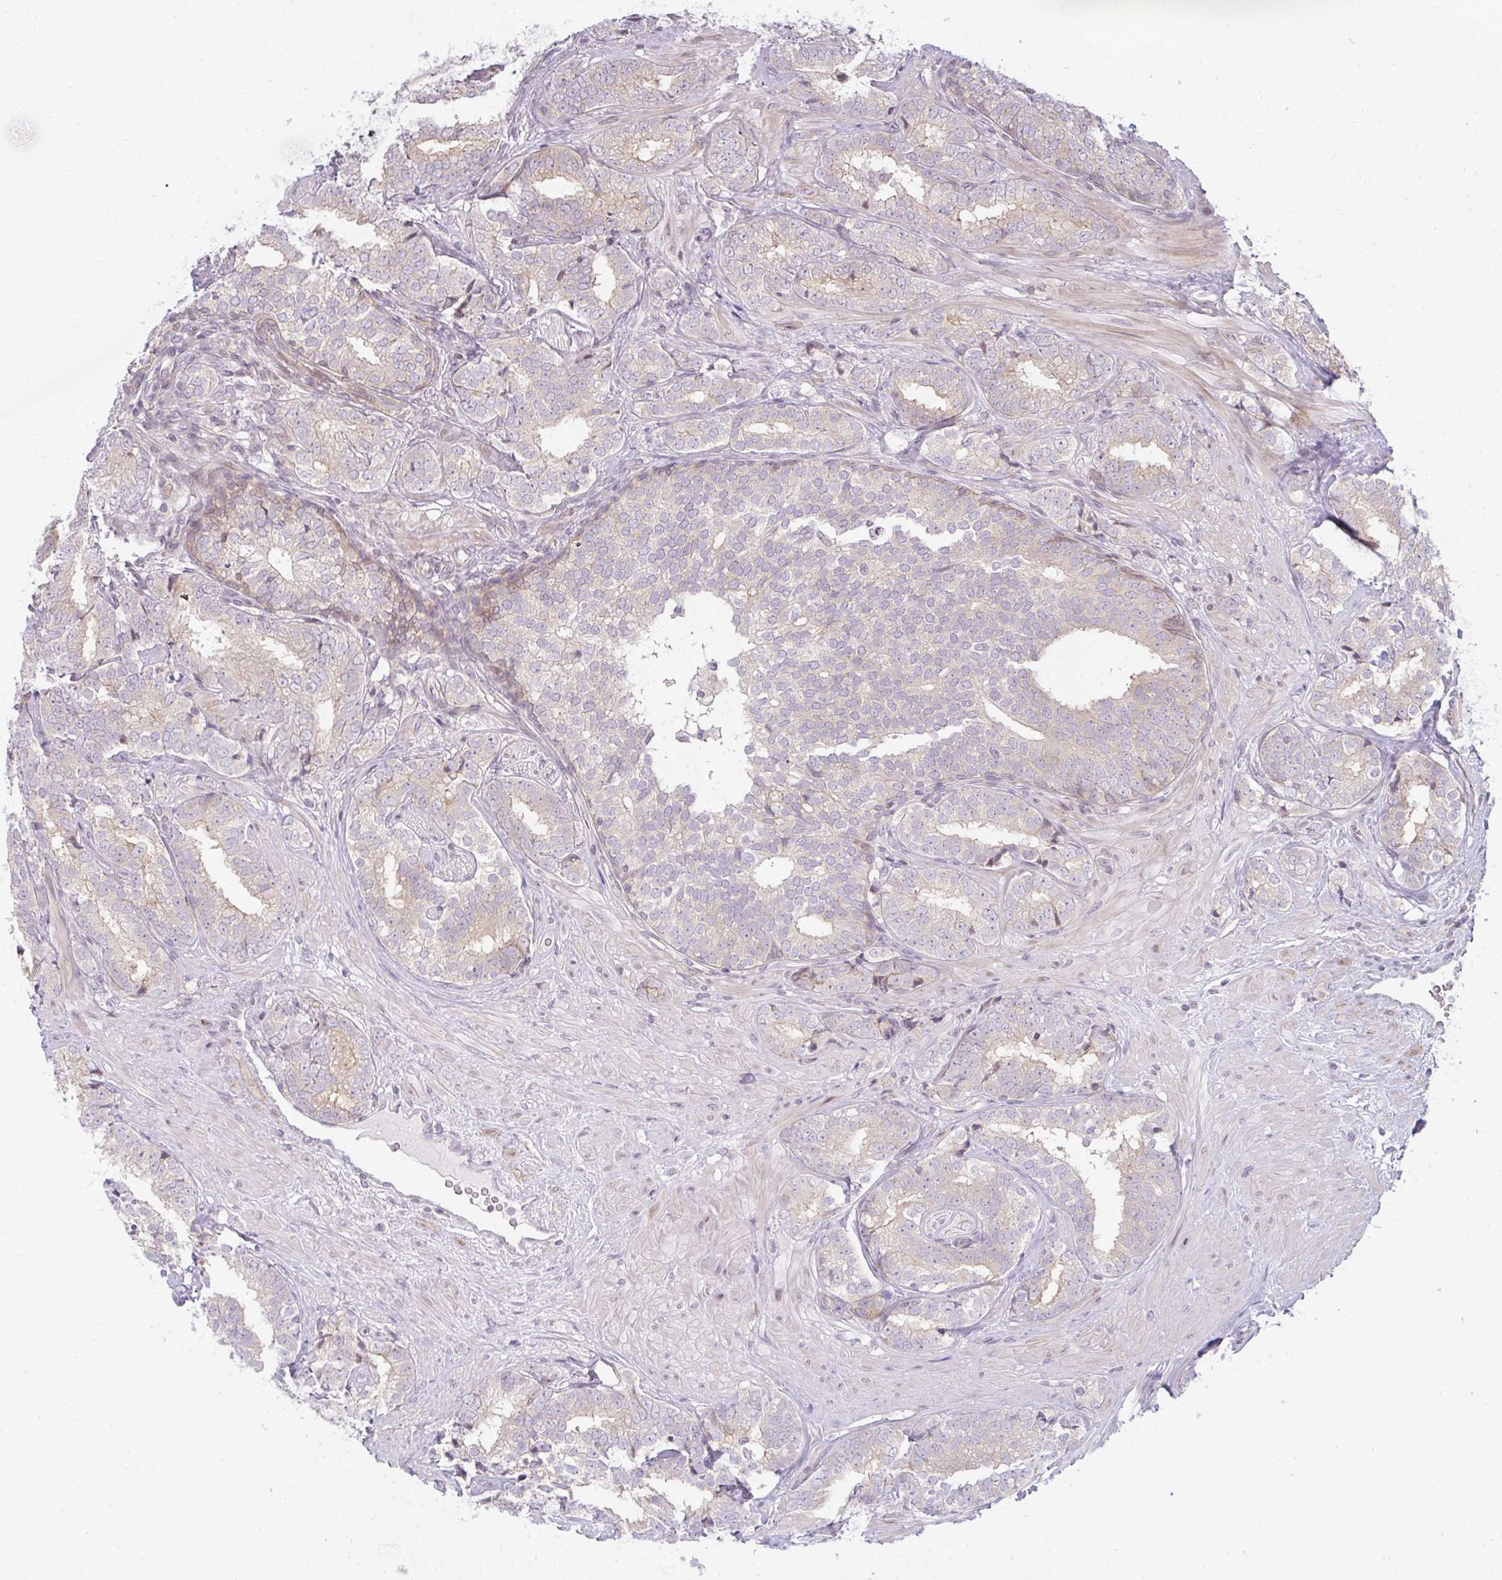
{"staining": {"intensity": "weak", "quantity": ">75%", "location": "cytoplasmic/membranous"}, "tissue": "prostate cancer", "cell_type": "Tumor cells", "image_type": "cancer", "snomed": [{"axis": "morphology", "description": "Adenocarcinoma, High grade"}, {"axis": "topography", "description": "Prostate"}], "caption": "Immunohistochemical staining of human prostate high-grade adenocarcinoma displays low levels of weak cytoplasmic/membranous protein expression in about >75% of tumor cells.", "gene": "TMEM237", "patient": {"sex": "male", "age": 72}}